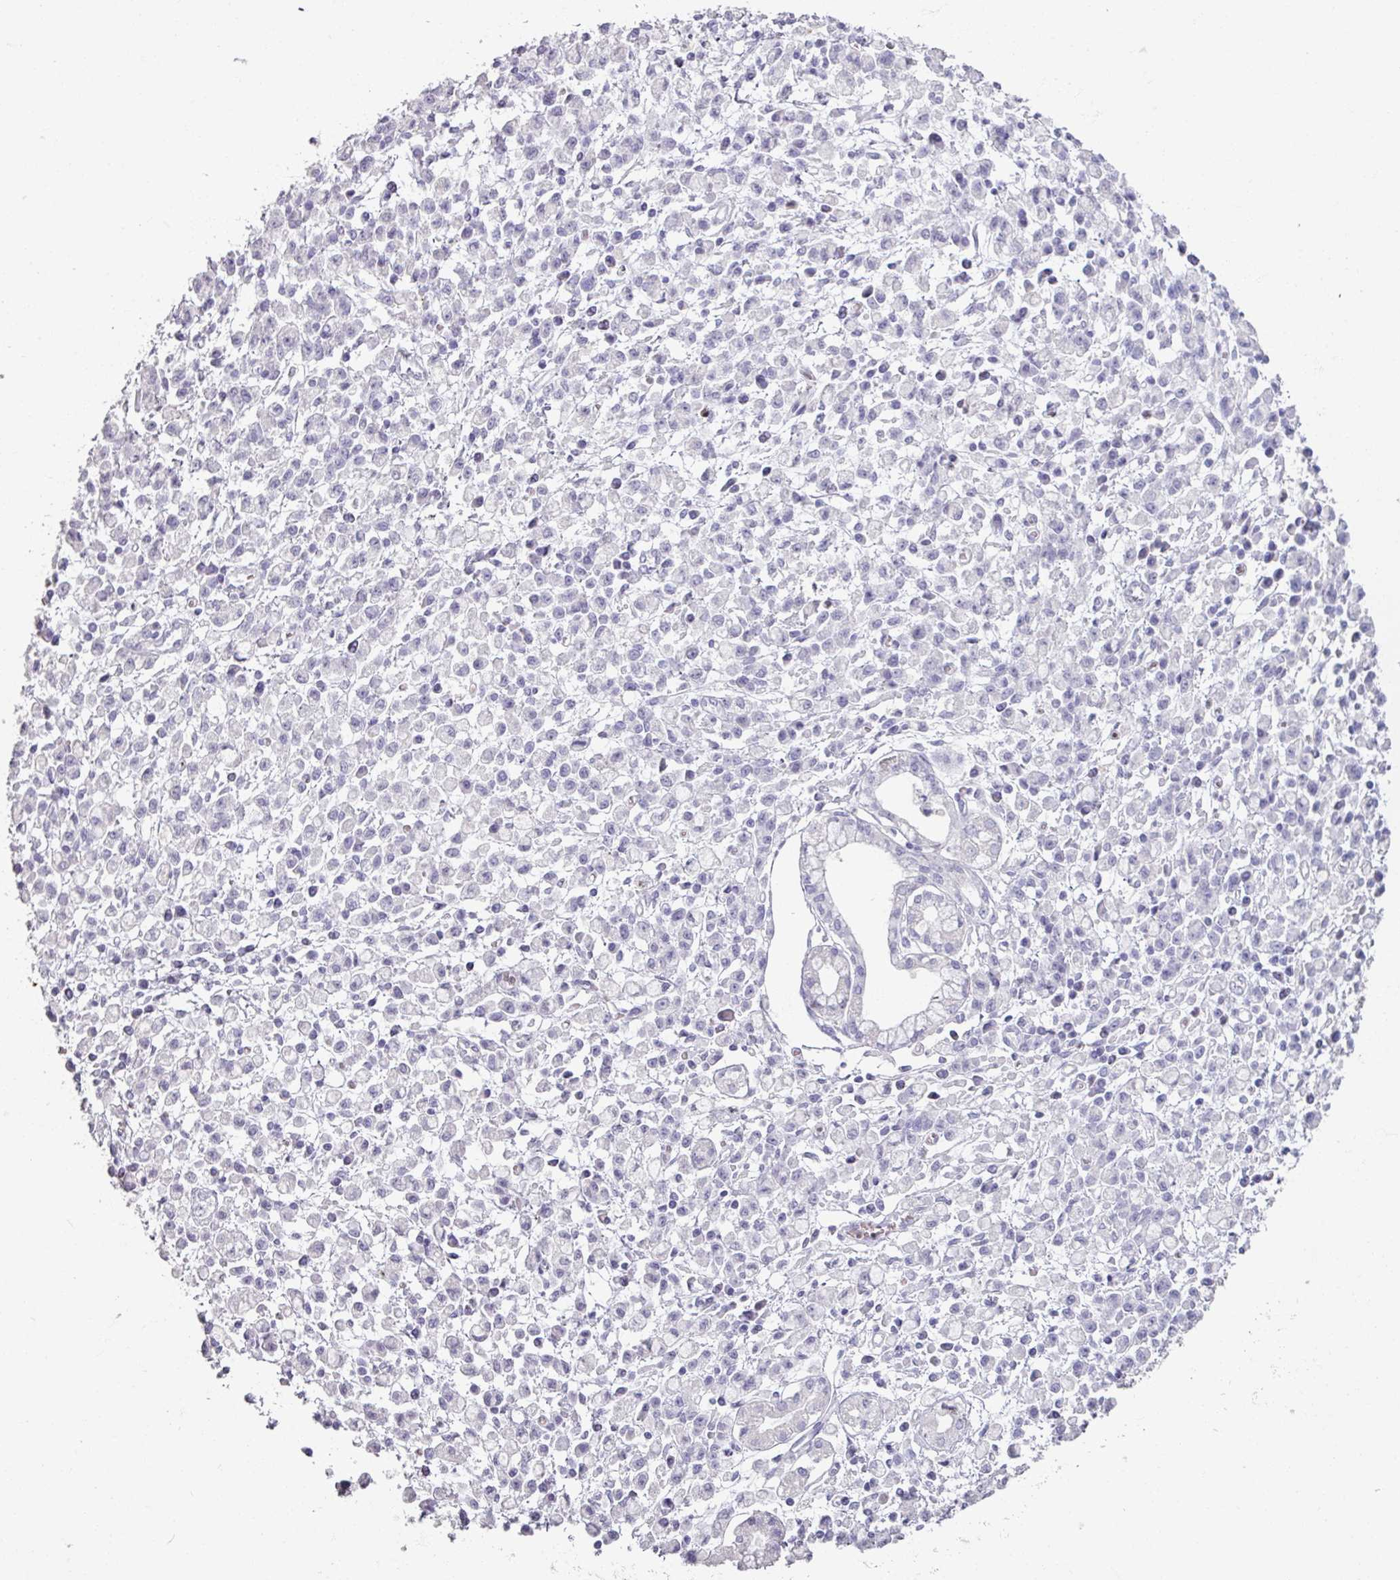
{"staining": {"intensity": "negative", "quantity": "none", "location": "none"}, "tissue": "stomach cancer", "cell_type": "Tumor cells", "image_type": "cancer", "snomed": [{"axis": "morphology", "description": "Adenocarcinoma, NOS"}, {"axis": "topography", "description": "Stomach"}], "caption": "Histopathology image shows no protein staining in tumor cells of stomach cancer (adenocarcinoma) tissue.", "gene": "ARG1", "patient": {"sex": "male", "age": 77}}